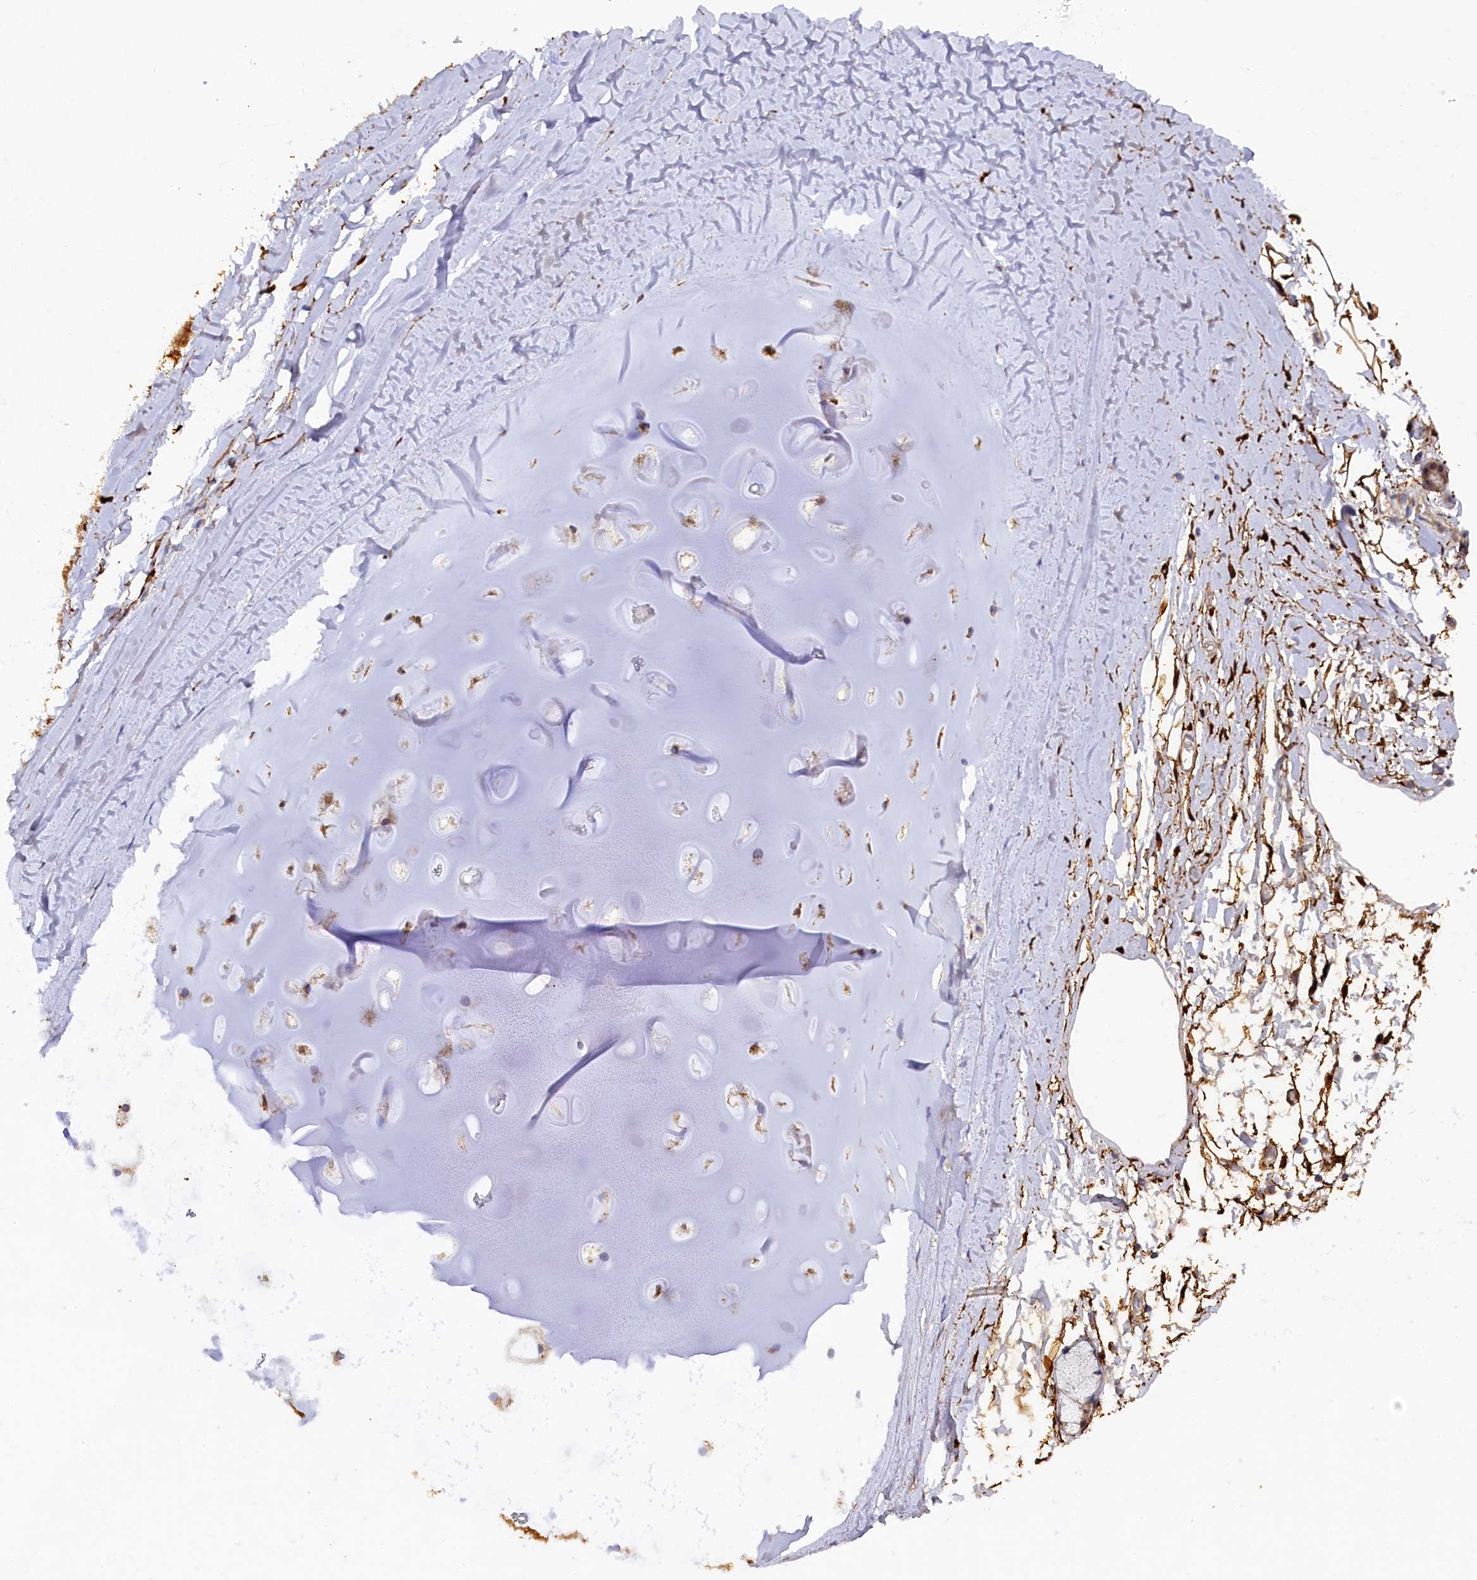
{"staining": {"intensity": "moderate", "quantity": ">75%", "location": "cytoplasmic/membranous"}, "tissue": "adipose tissue", "cell_type": "Adipocytes", "image_type": "normal", "snomed": [{"axis": "morphology", "description": "Normal tissue, NOS"}, {"axis": "topography", "description": "Lymph node"}, {"axis": "topography", "description": "Bronchus"}], "caption": "Immunohistochemistry micrograph of benign adipose tissue: adipose tissue stained using immunohistochemistry exhibits medium levels of moderate protein expression localized specifically in the cytoplasmic/membranous of adipocytes, appearing as a cytoplasmic/membranous brown color.", "gene": "POGLUT3", "patient": {"sex": "male", "age": 63}}